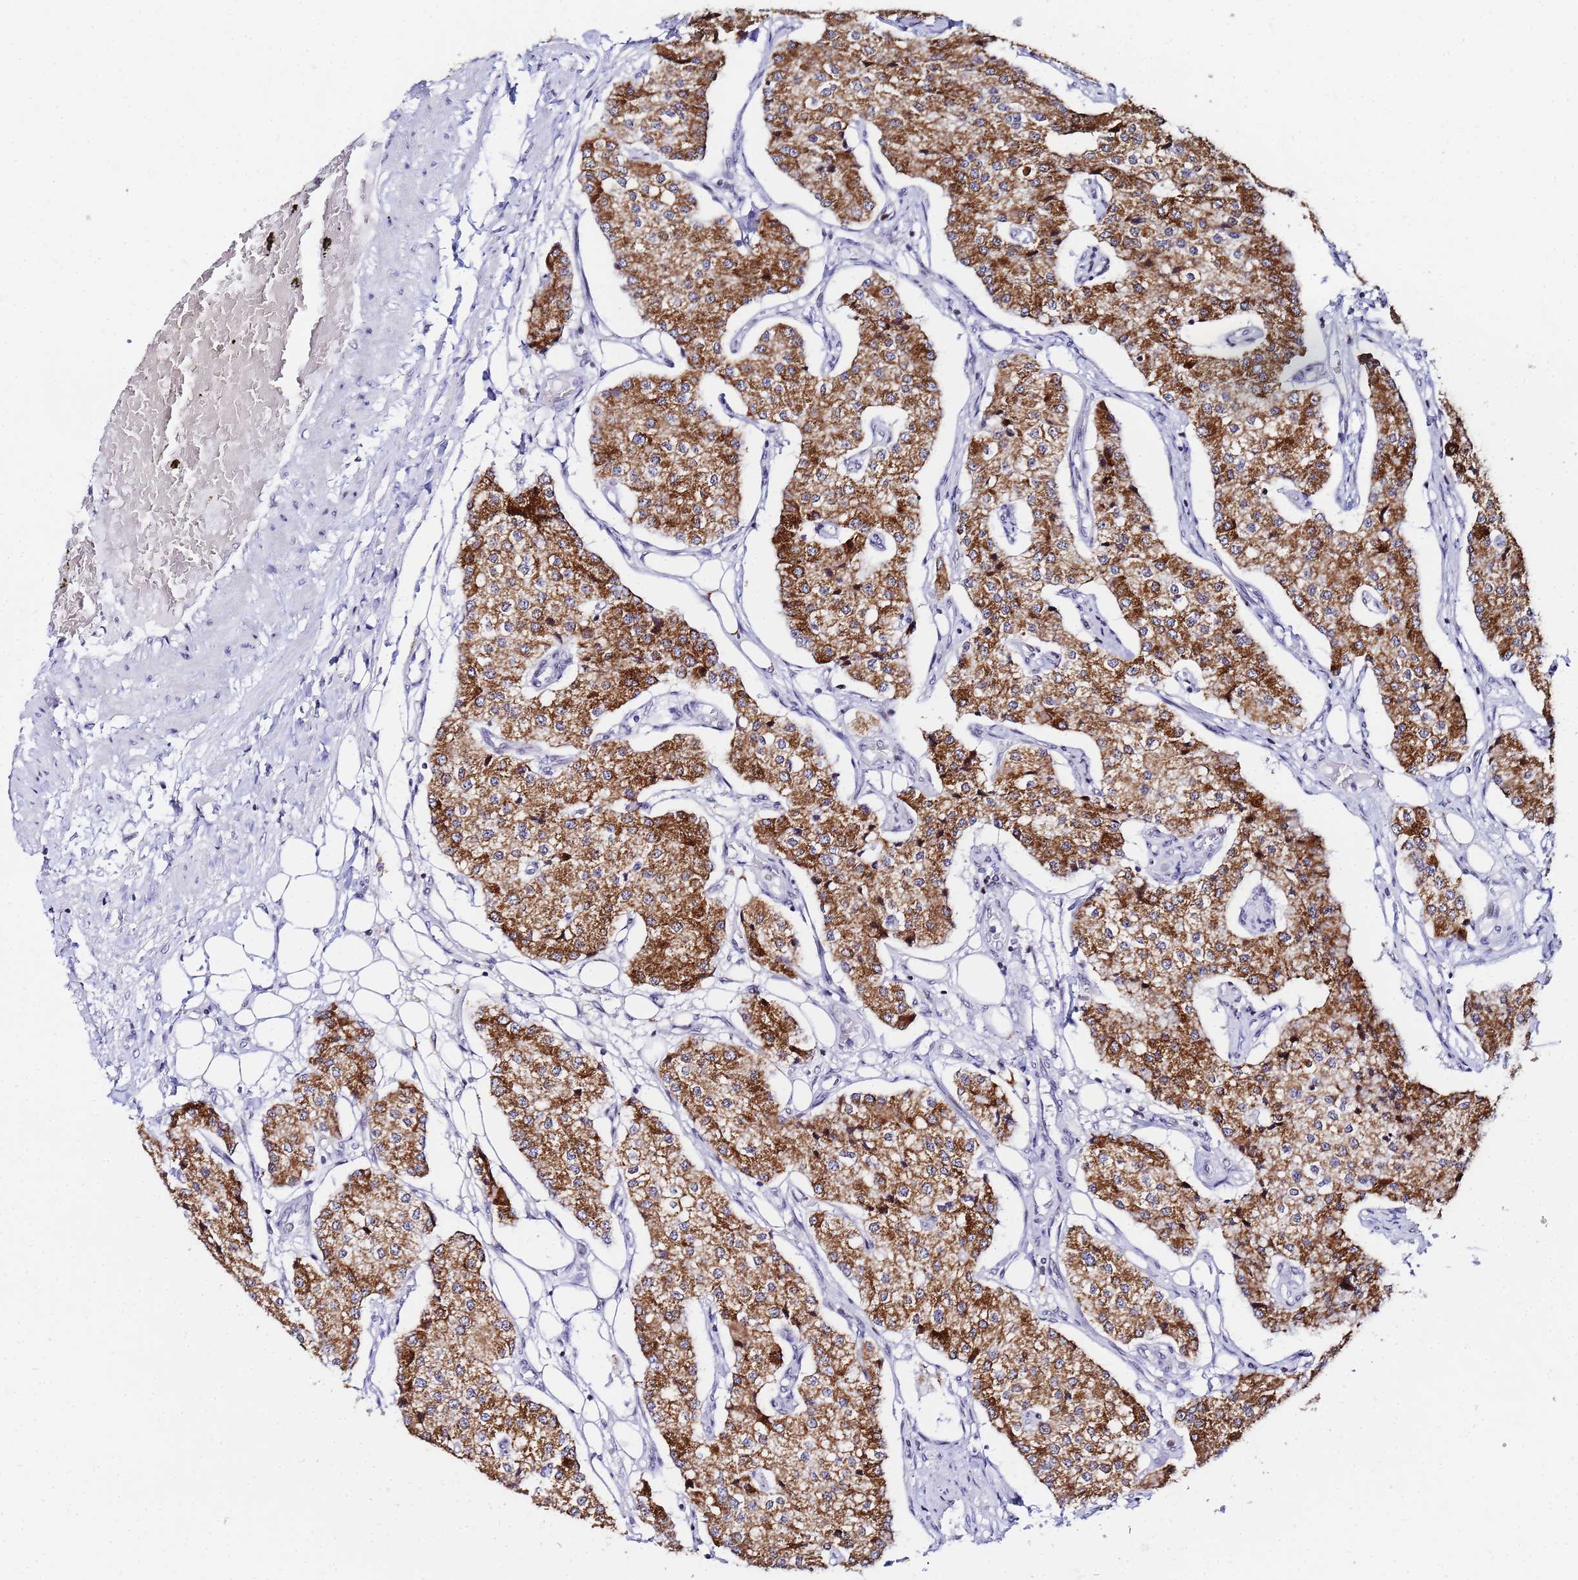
{"staining": {"intensity": "moderate", "quantity": ">75%", "location": "cytoplasmic/membranous"}, "tissue": "carcinoid", "cell_type": "Tumor cells", "image_type": "cancer", "snomed": [{"axis": "morphology", "description": "Carcinoid, malignant, NOS"}, {"axis": "topography", "description": "Colon"}], "caption": "Tumor cells demonstrate moderate cytoplasmic/membranous staining in approximately >75% of cells in malignant carcinoid.", "gene": "CKMT1A", "patient": {"sex": "female", "age": 52}}